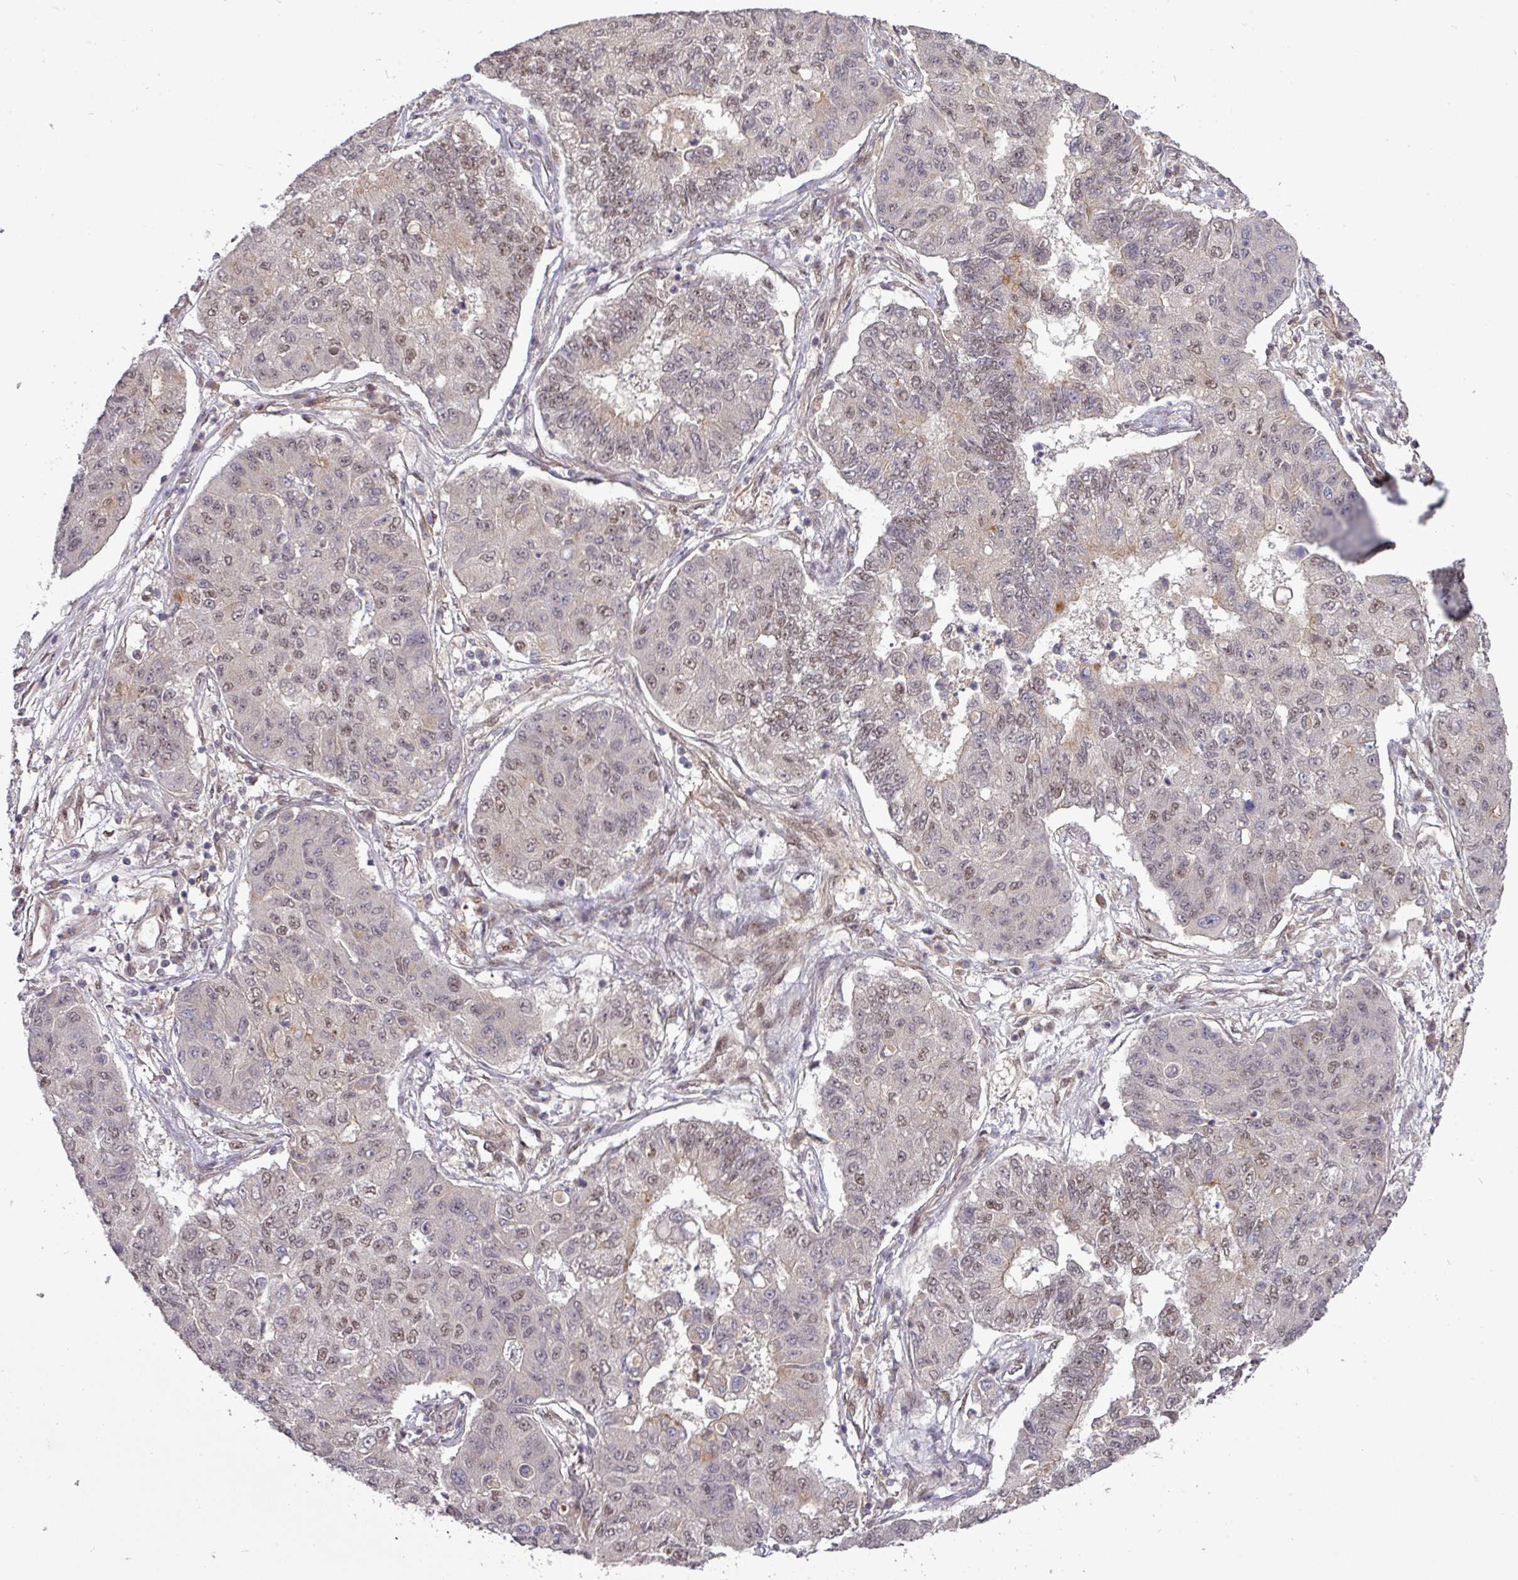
{"staining": {"intensity": "weak", "quantity": "<25%", "location": "nuclear"}, "tissue": "lung cancer", "cell_type": "Tumor cells", "image_type": "cancer", "snomed": [{"axis": "morphology", "description": "Squamous cell carcinoma, NOS"}, {"axis": "topography", "description": "Lung"}], "caption": "Tumor cells show no significant expression in lung squamous cell carcinoma. Nuclei are stained in blue.", "gene": "CIC", "patient": {"sex": "male", "age": 74}}